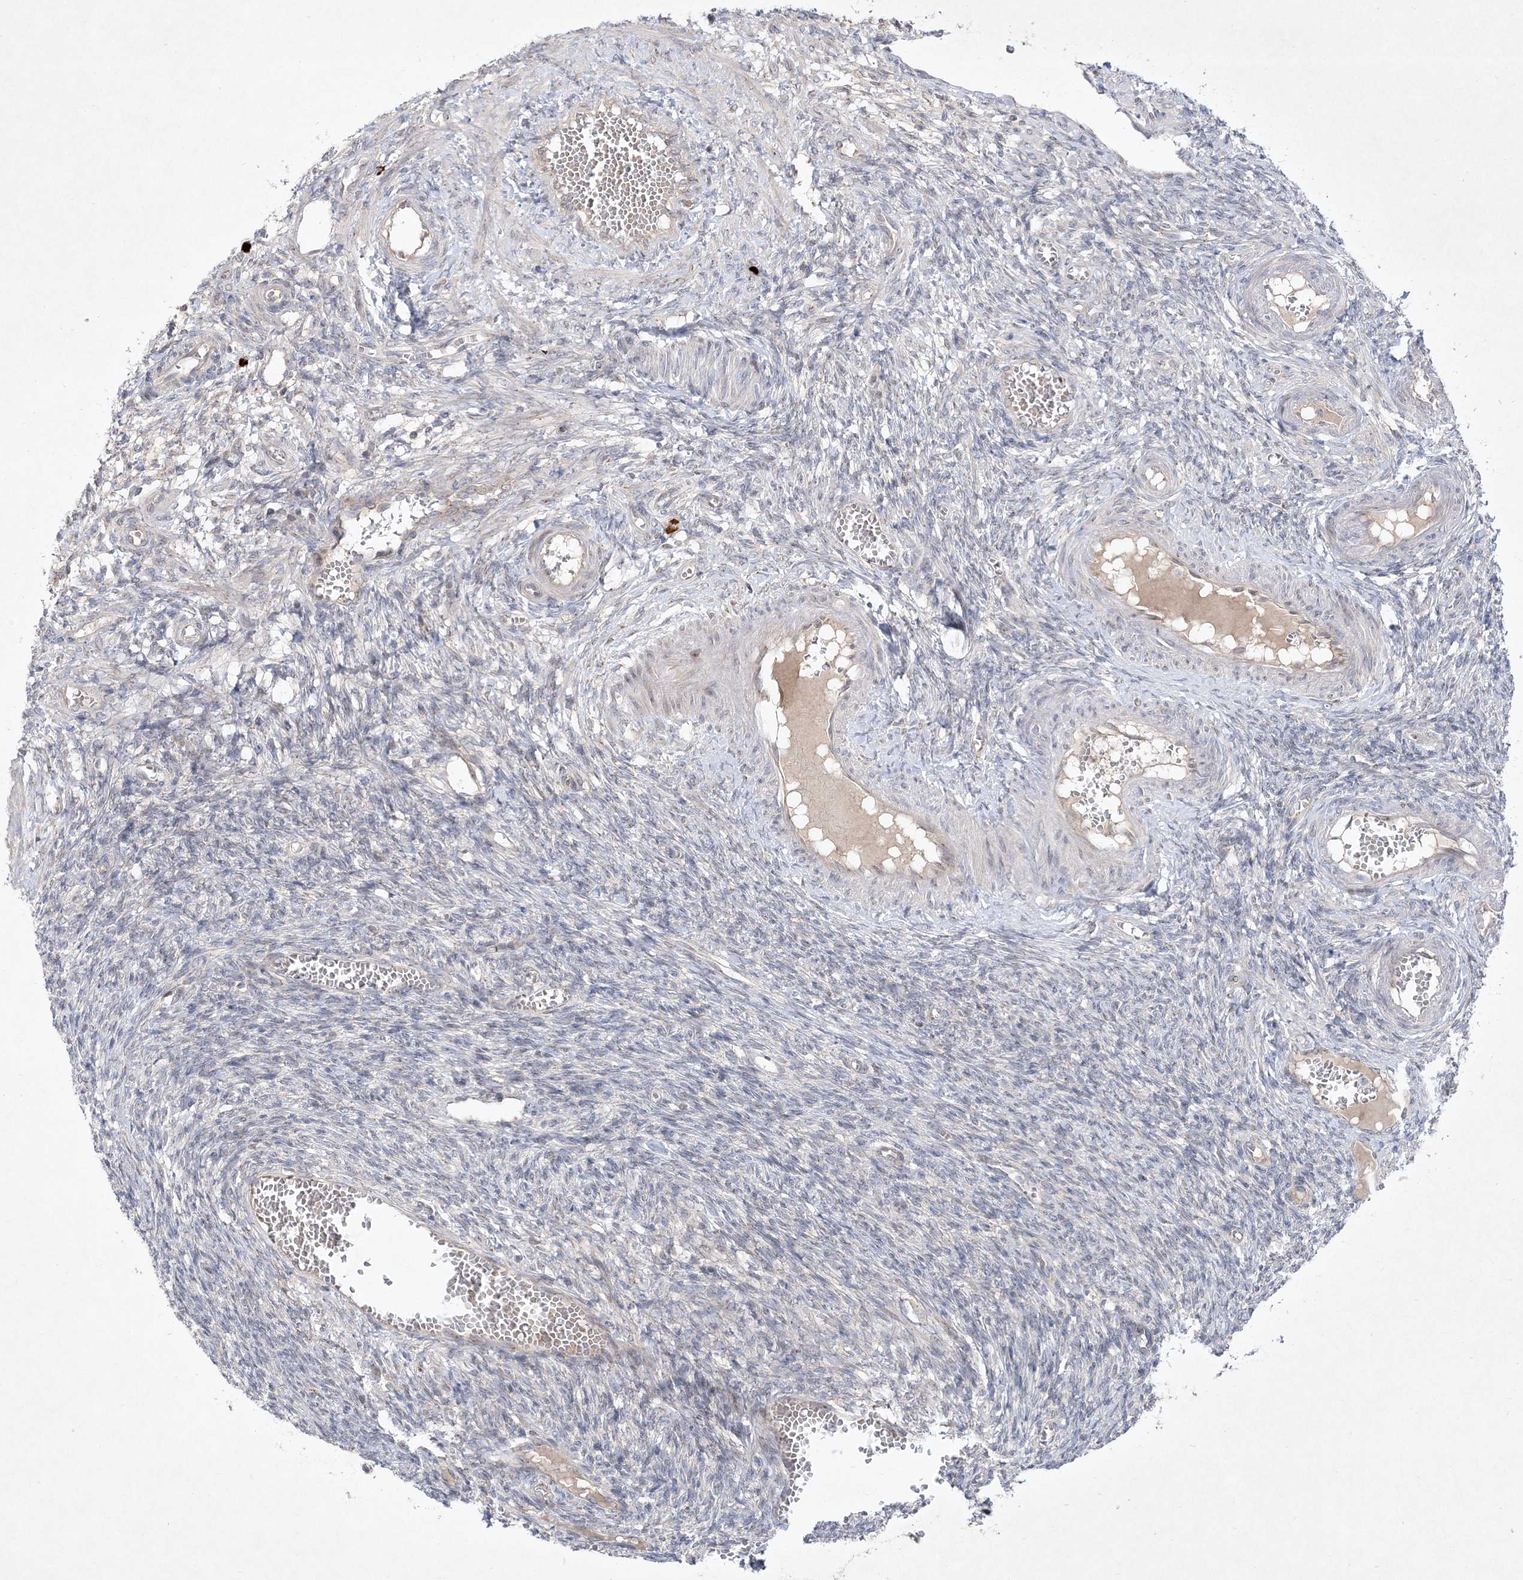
{"staining": {"intensity": "negative", "quantity": "none", "location": "none"}, "tissue": "ovary", "cell_type": "Ovarian stroma cells", "image_type": "normal", "snomed": [{"axis": "morphology", "description": "Normal tissue, NOS"}, {"axis": "topography", "description": "Ovary"}], "caption": "High power microscopy histopathology image of an immunohistochemistry micrograph of normal ovary, revealing no significant staining in ovarian stroma cells.", "gene": "CLNK", "patient": {"sex": "female", "age": 27}}